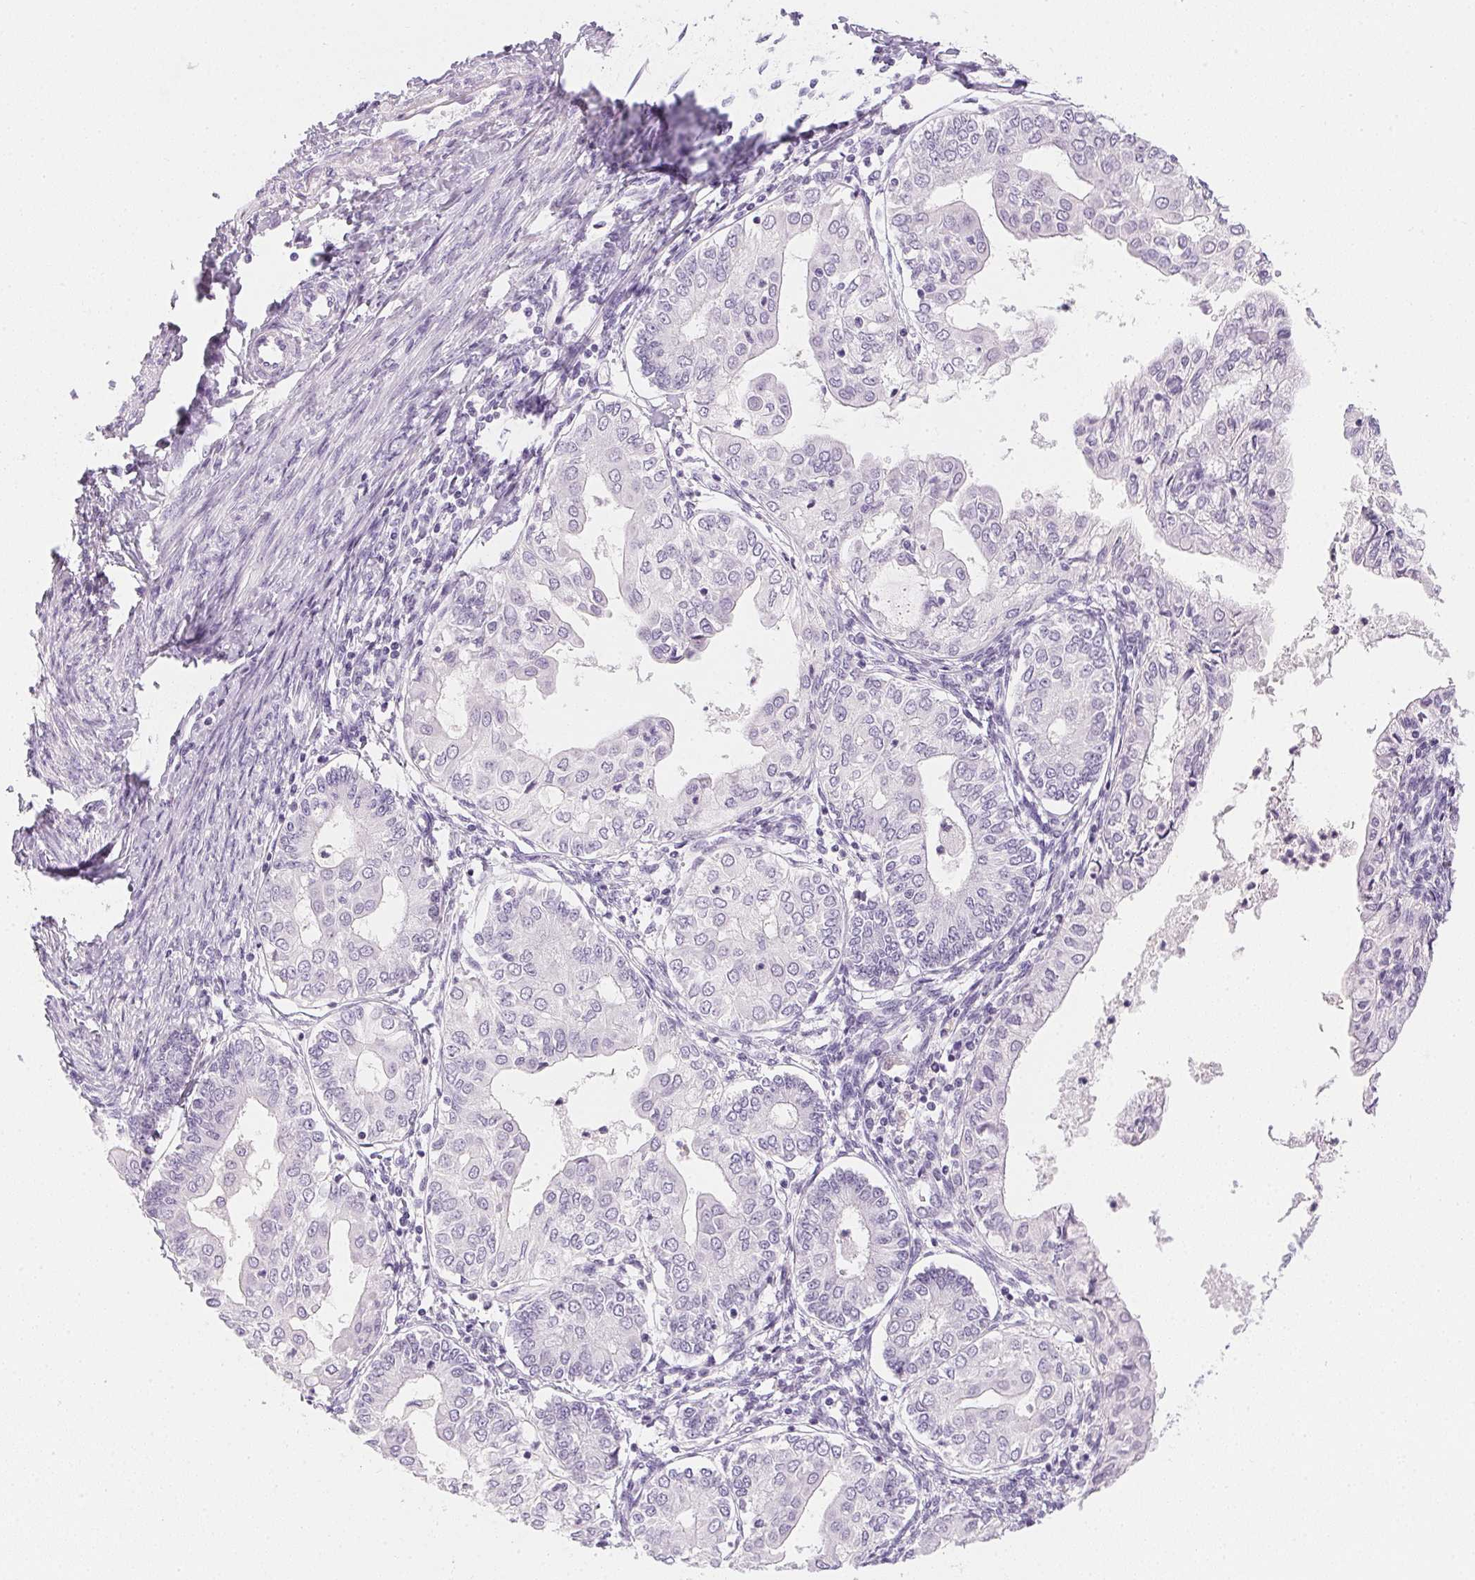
{"staining": {"intensity": "negative", "quantity": "none", "location": "none"}, "tissue": "endometrial cancer", "cell_type": "Tumor cells", "image_type": "cancer", "snomed": [{"axis": "morphology", "description": "Adenocarcinoma, NOS"}, {"axis": "topography", "description": "Endometrium"}], "caption": "The histopathology image reveals no staining of tumor cells in endometrial adenocarcinoma.", "gene": "PPY", "patient": {"sex": "female", "age": 68}}